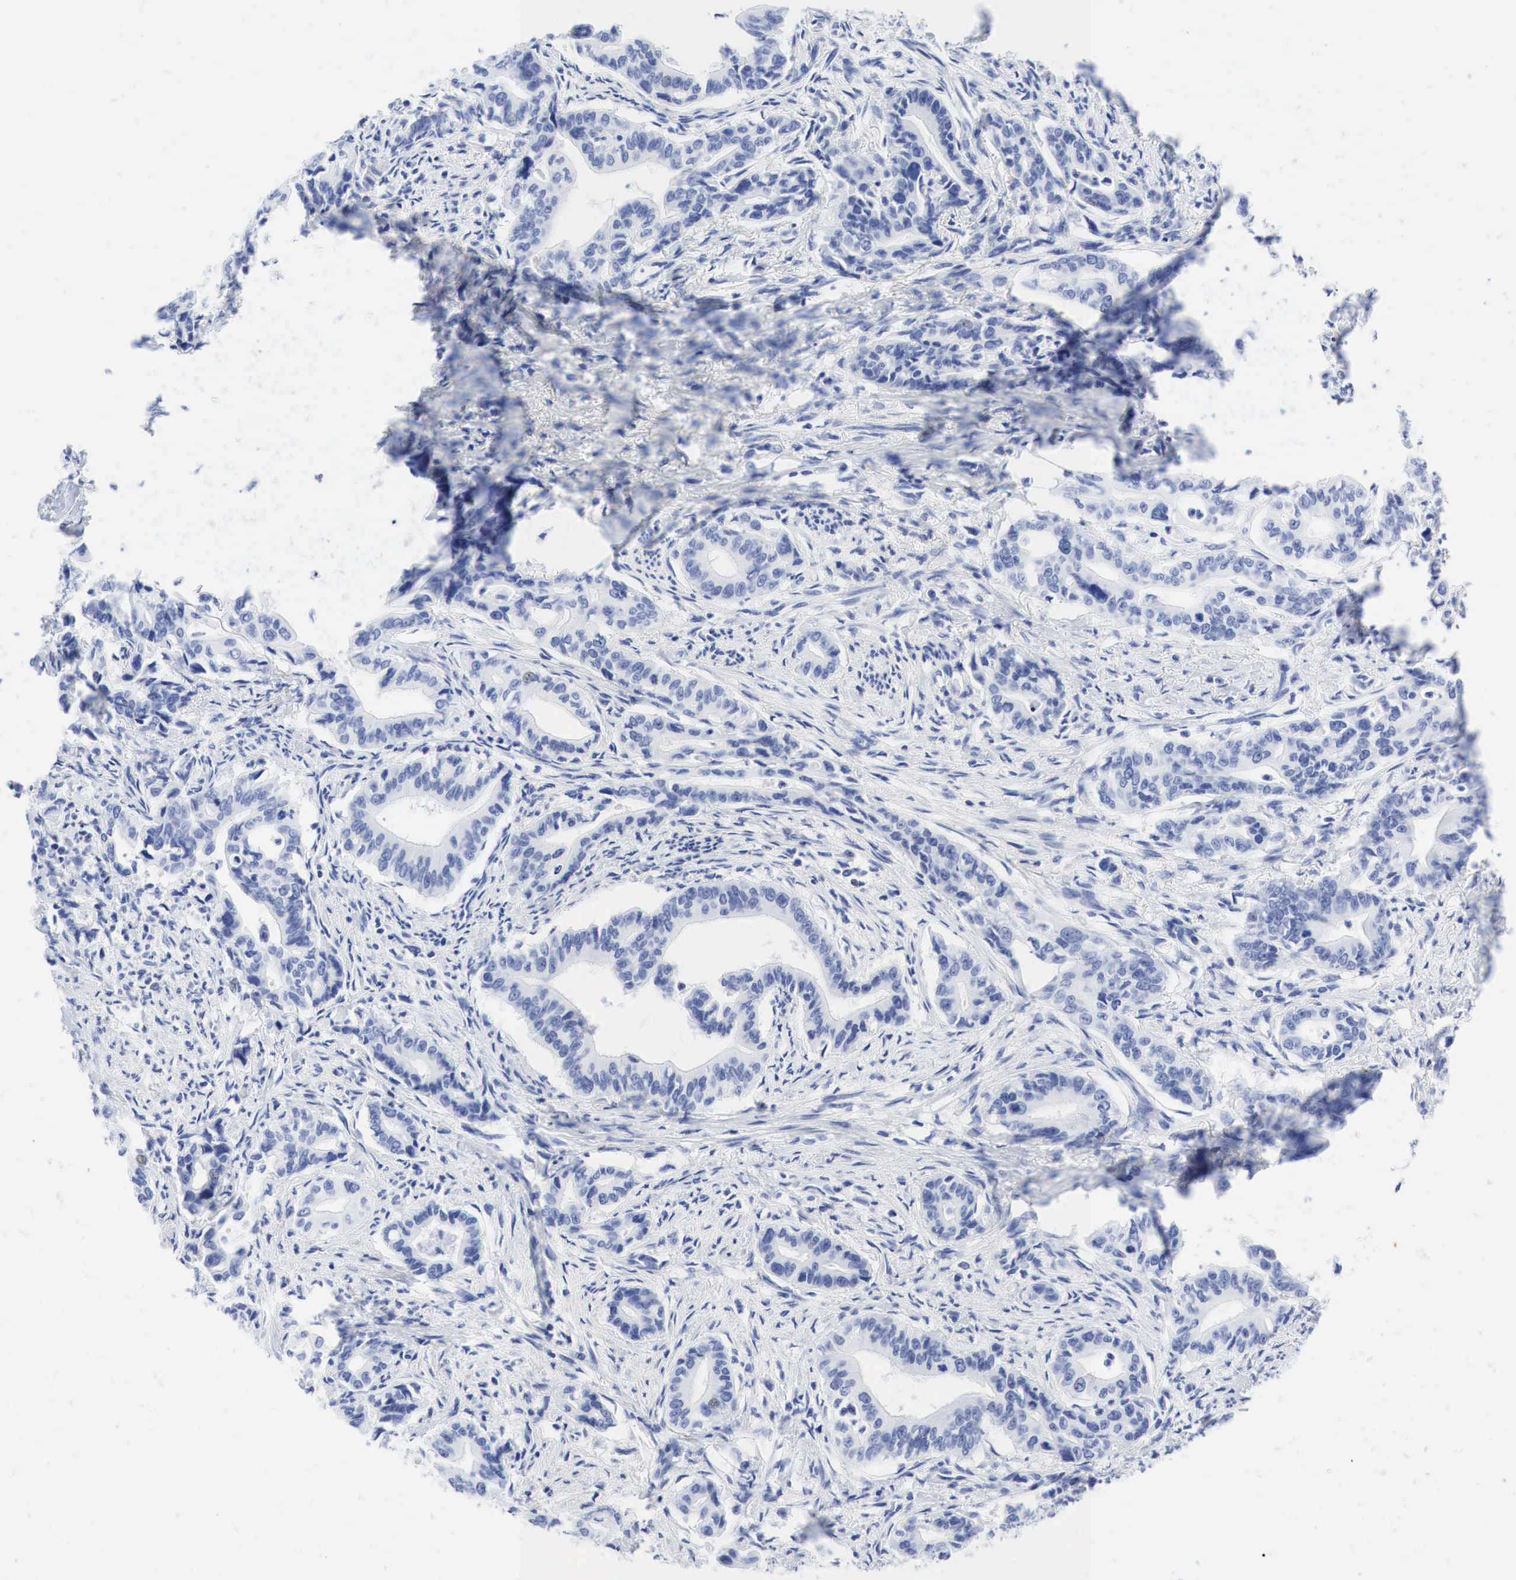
{"staining": {"intensity": "negative", "quantity": "none", "location": "none"}, "tissue": "stomach cancer", "cell_type": "Tumor cells", "image_type": "cancer", "snomed": [{"axis": "morphology", "description": "Adenocarcinoma, NOS"}, {"axis": "topography", "description": "Stomach"}], "caption": "Adenocarcinoma (stomach) stained for a protein using IHC demonstrates no staining tumor cells.", "gene": "INHA", "patient": {"sex": "female", "age": 76}}